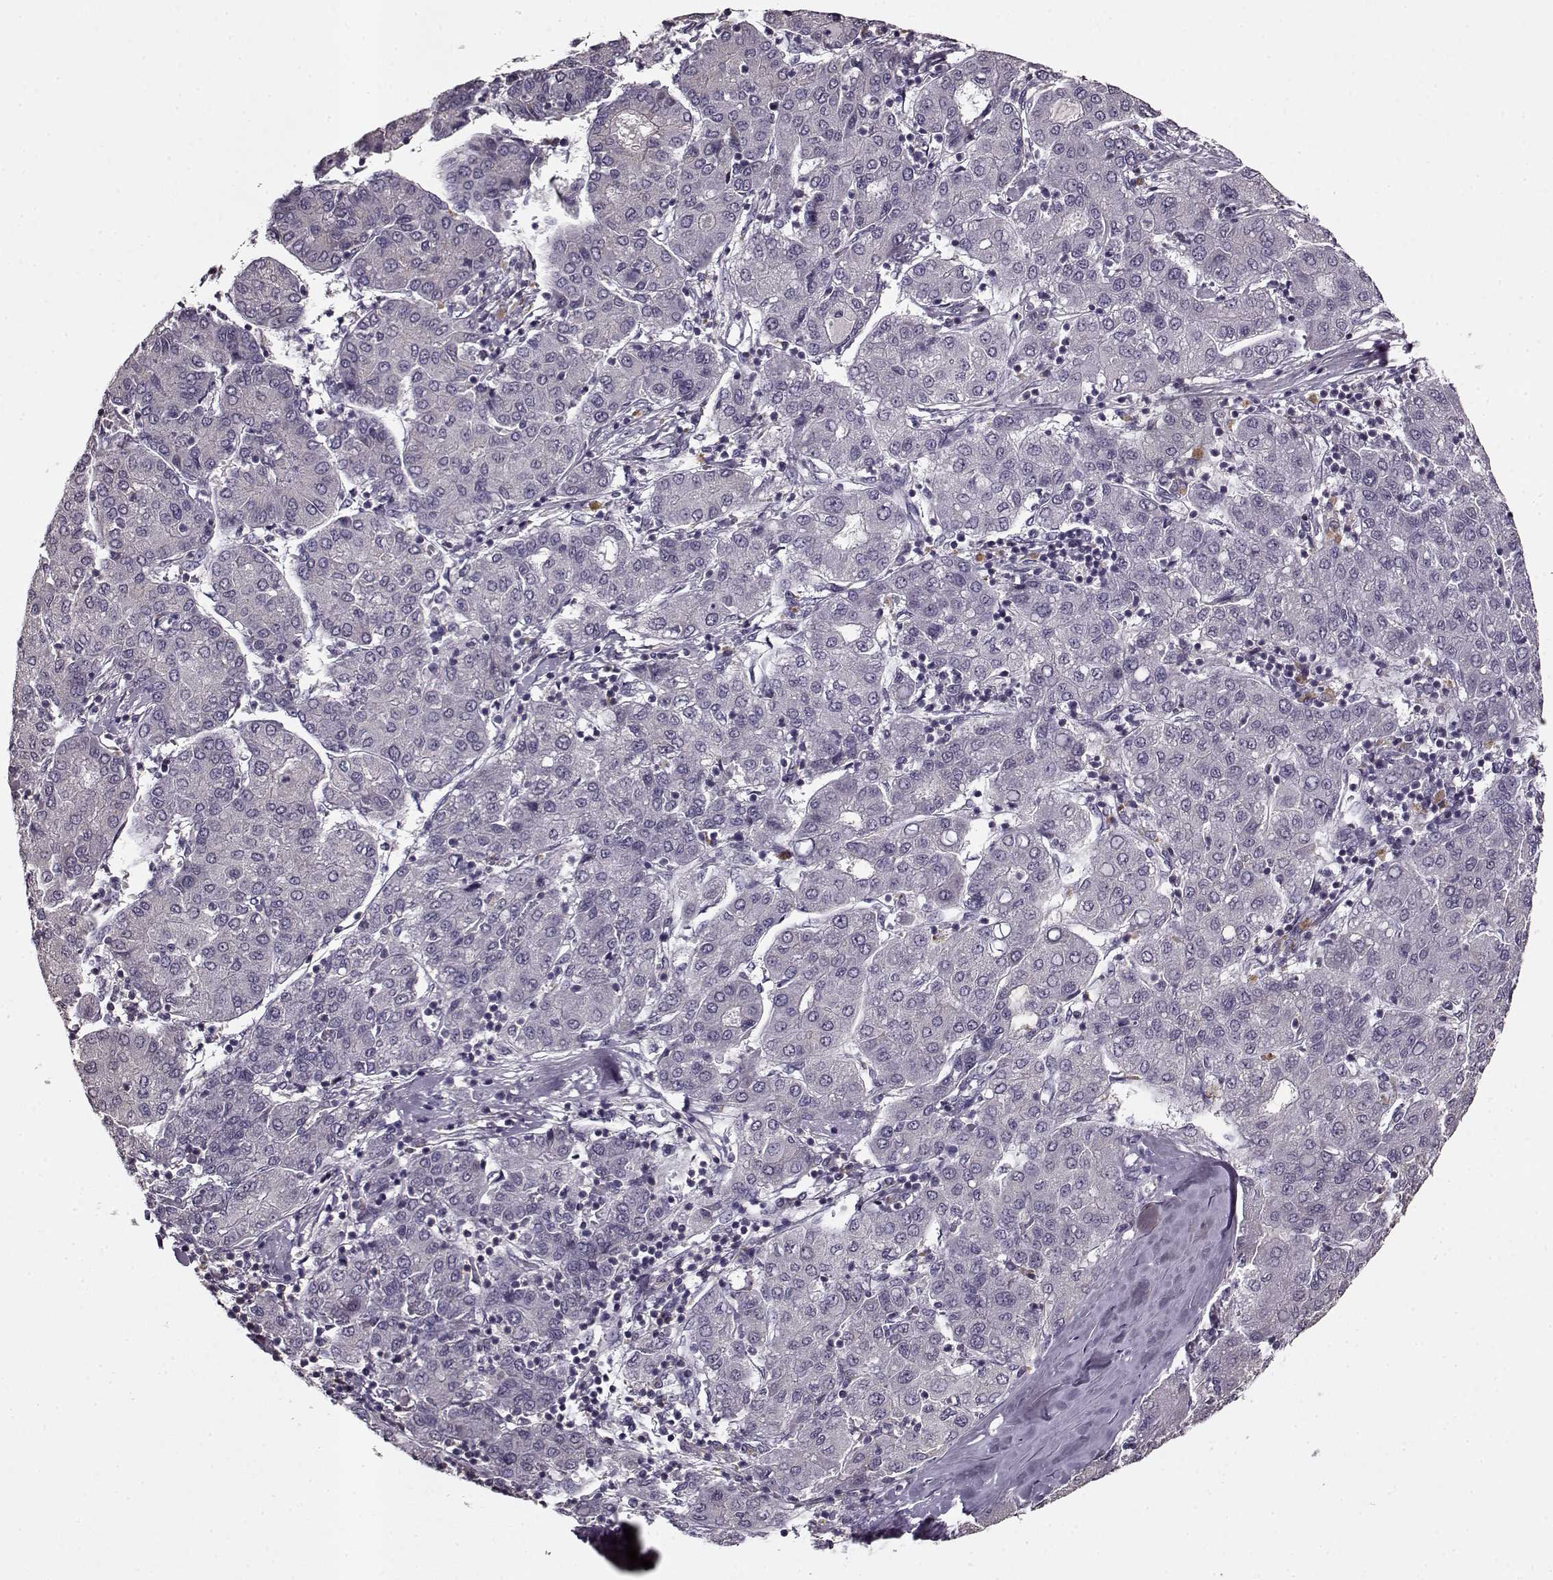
{"staining": {"intensity": "negative", "quantity": "none", "location": "none"}, "tissue": "liver cancer", "cell_type": "Tumor cells", "image_type": "cancer", "snomed": [{"axis": "morphology", "description": "Carcinoma, Hepatocellular, NOS"}, {"axis": "topography", "description": "Liver"}], "caption": "The histopathology image shows no staining of tumor cells in liver cancer (hepatocellular carcinoma). (Immunohistochemistry (ihc), brightfield microscopy, high magnification).", "gene": "RP1L1", "patient": {"sex": "male", "age": 65}}